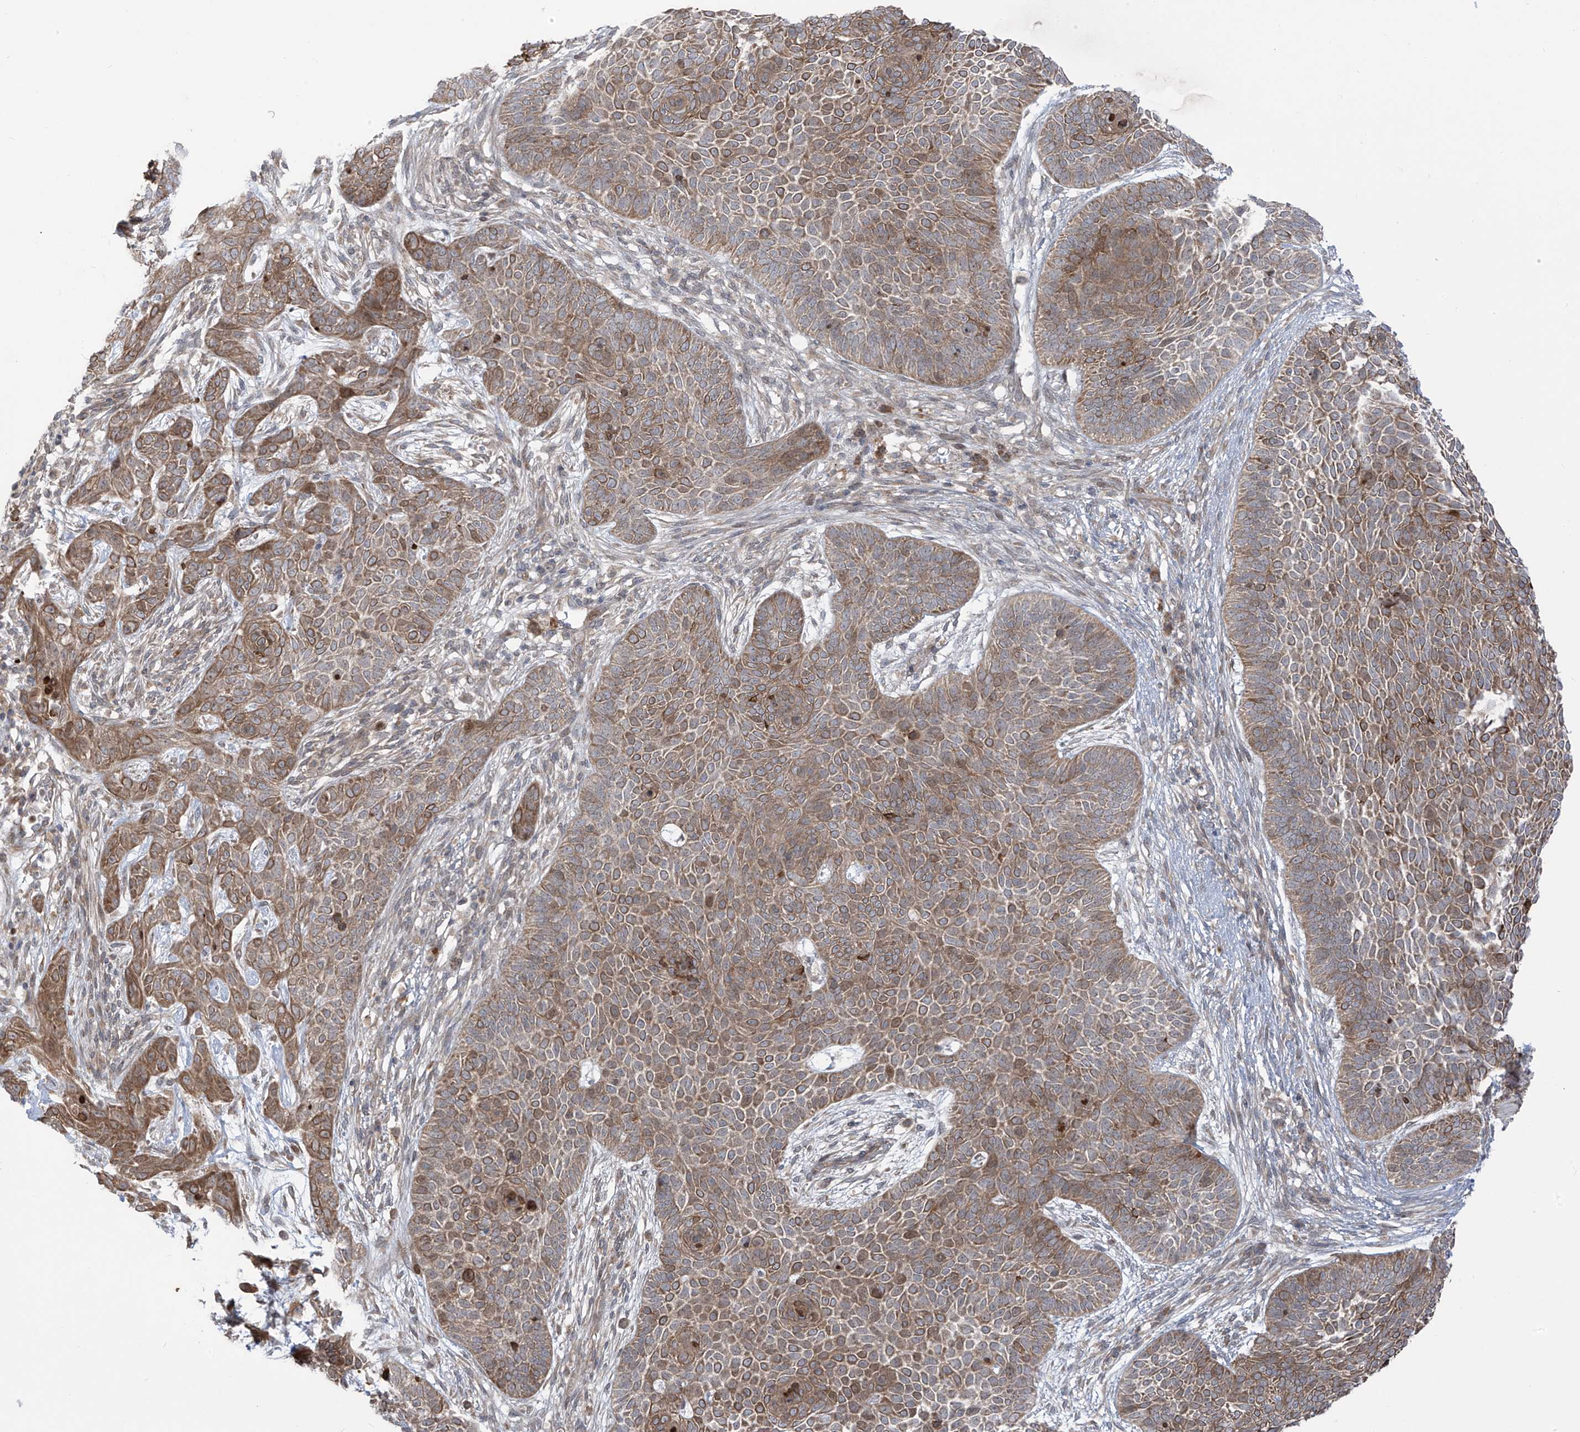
{"staining": {"intensity": "moderate", "quantity": ">75%", "location": "cytoplasmic/membranous"}, "tissue": "skin cancer", "cell_type": "Tumor cells", "image_type": "cancer", "snomed": [{"axis": "morphology", "description": "Basal cell carcinoma"}, {"axis": "topography", "description": "Skin"}], "caption": "Skin basal cell carcinoma stained with DAB (3,3'-diaminobenzidine) IHC exhibits medium levels of moderate cytoplasmic/membranous positivity in approximately >75% of tumor cells.", "gene": "PDE11A", "patient": {"sex": "male", "age": 85}}